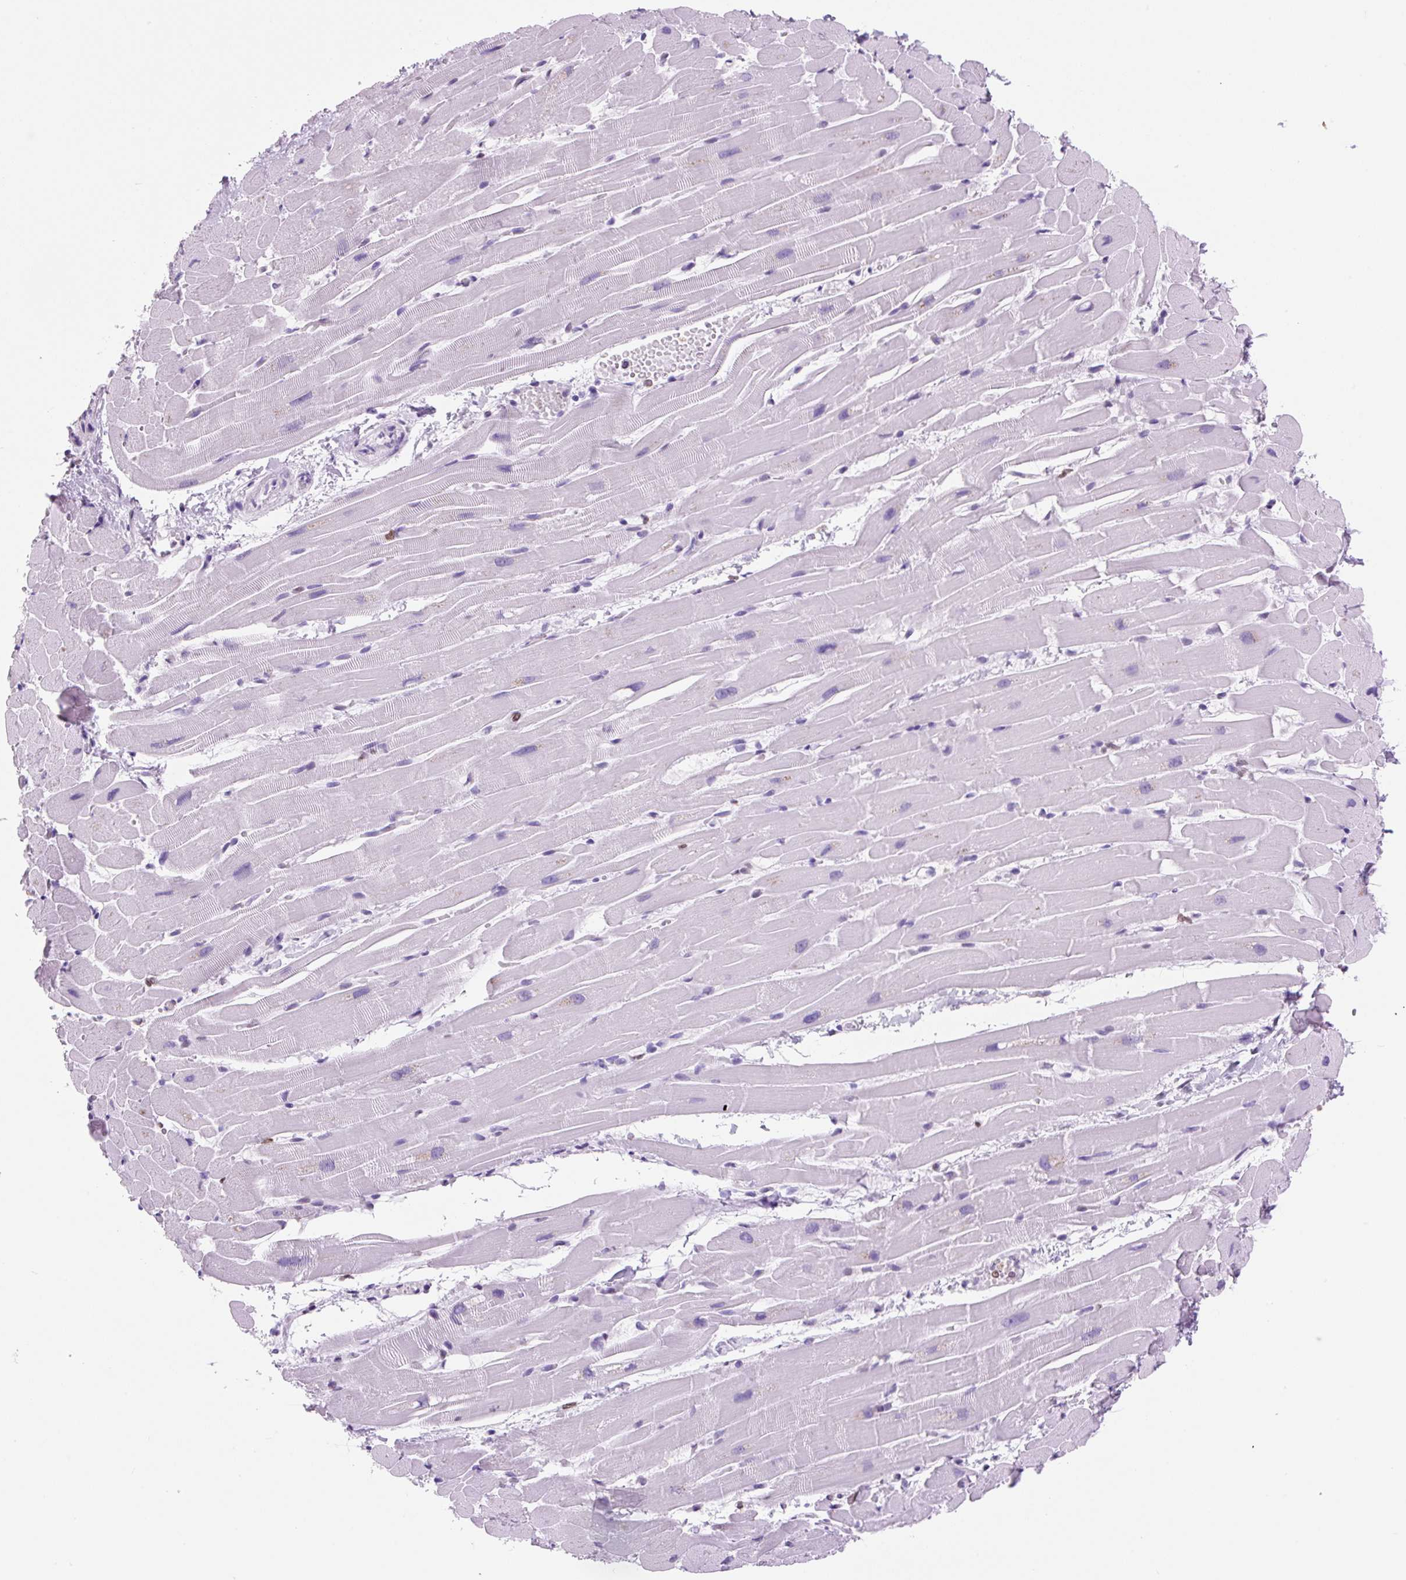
{"staining": {"intensity": "negative", "quantity": "none", "location": "none"}, "tissue": "heart muscle", "cell_type": "Cardiomyocytes", "image_type": "normal", "snomed": [{"axis": "morphology", "description": "Normal tissue, NOS"}, {"axis": "topography", "description": "Heart"}], "caption": "IHC photomicrograph of benign heart muscle: heart muscle stained with DAB (3,3'-diaminobenzidine) exhibits no significant protein expression in cardiomyocytes.", "gene": "VPREB1", "patient": {"sex": "male", "age": 37}}